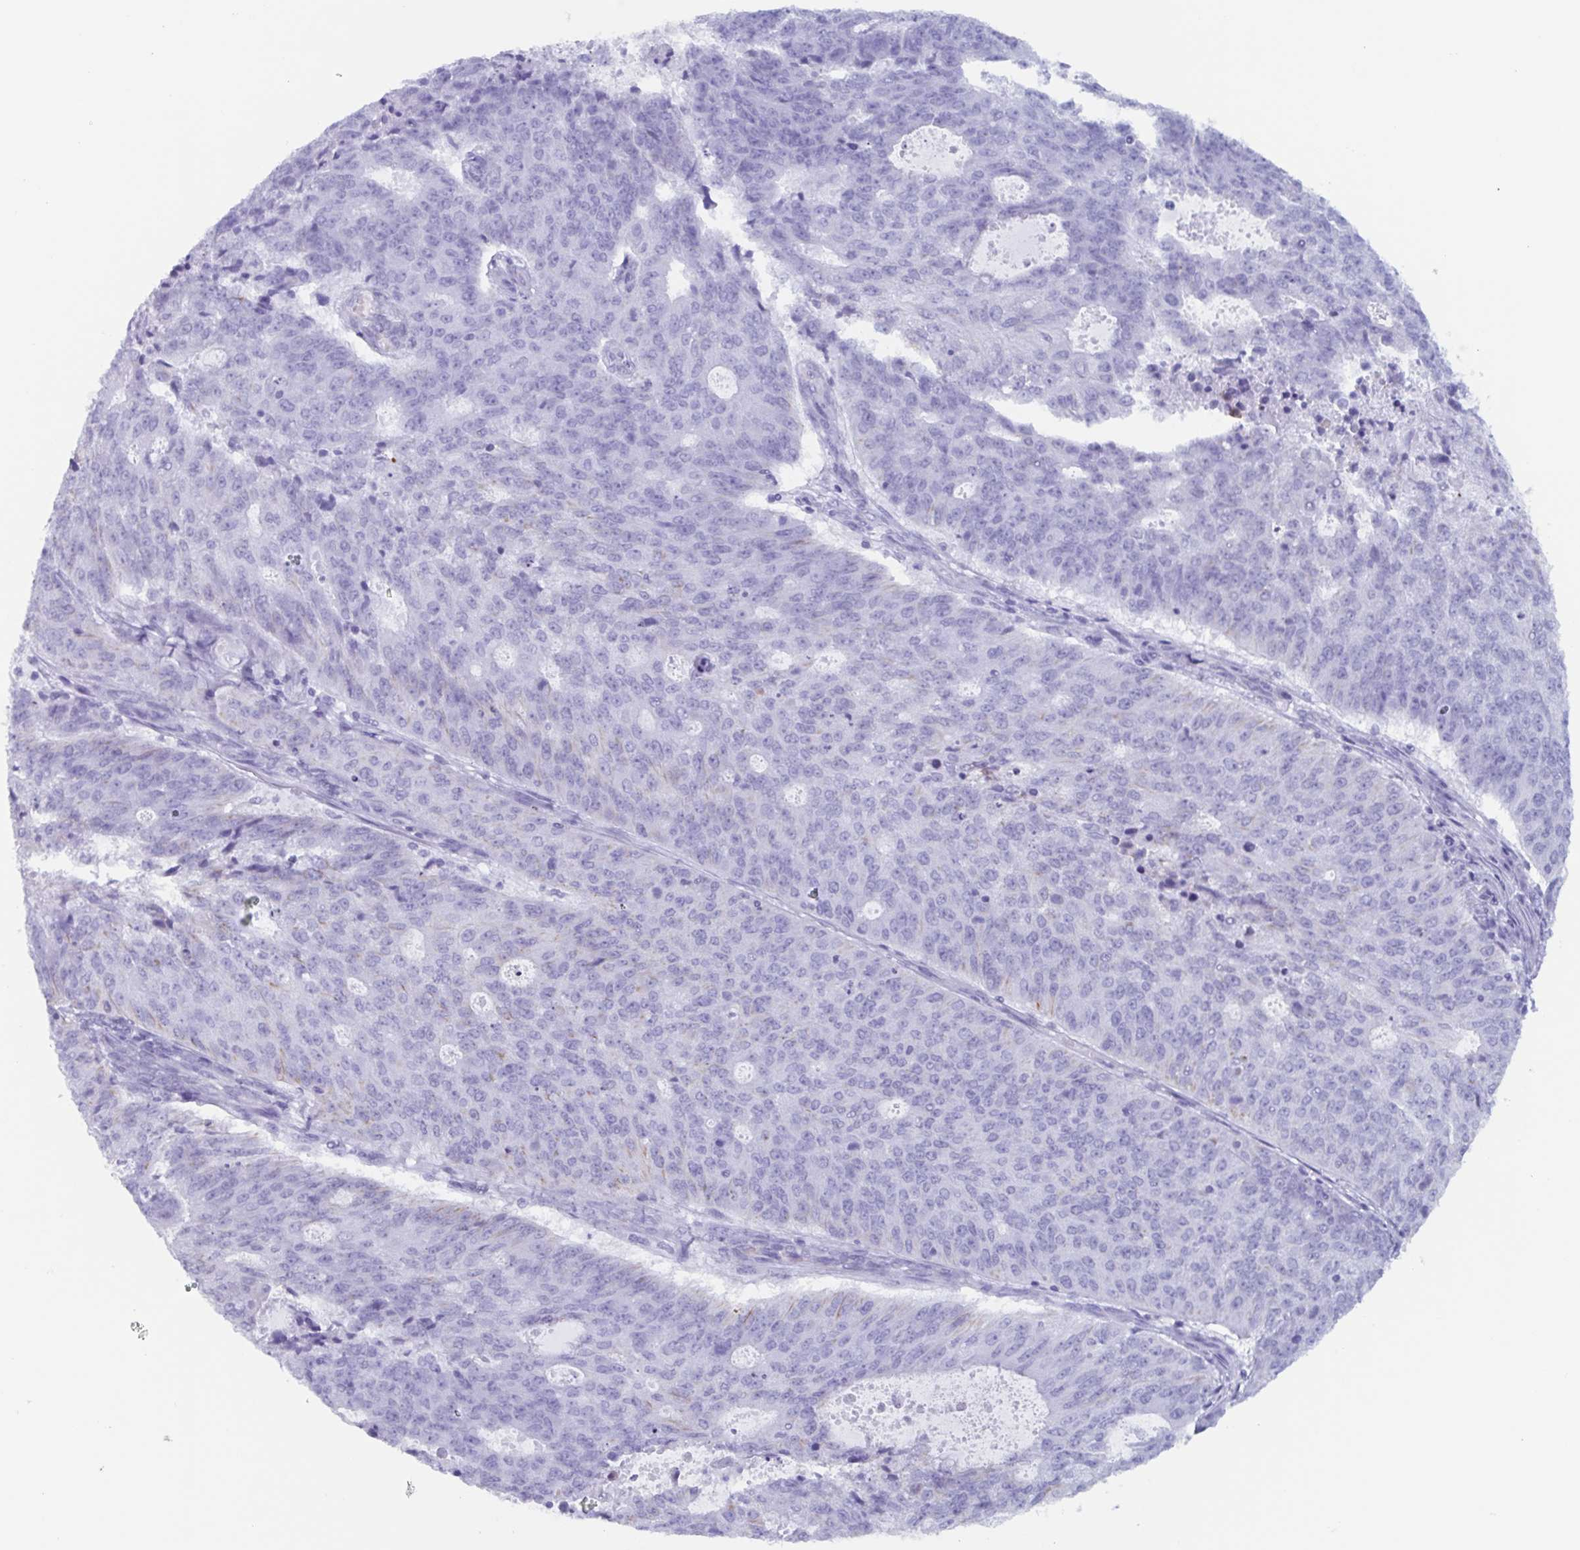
{"staining": {"intensity": "negative", "quantity": "none", "location": "none"}, "tissue": "endometrial cancer", "cell_type": "Tumor cells", "image_type": "cancer", "snomed": [{"axis": "morphology", "description": "Adenocarcinoma, NOS"}, {"axis": "topography", "description": "Endometrium"}], "caption": "Tumor cells are negative for protein expression in human endometrial cancer (adenocarcinoma).", "gene": "BPI", "patient": {"sex": "female", "age": 82}}